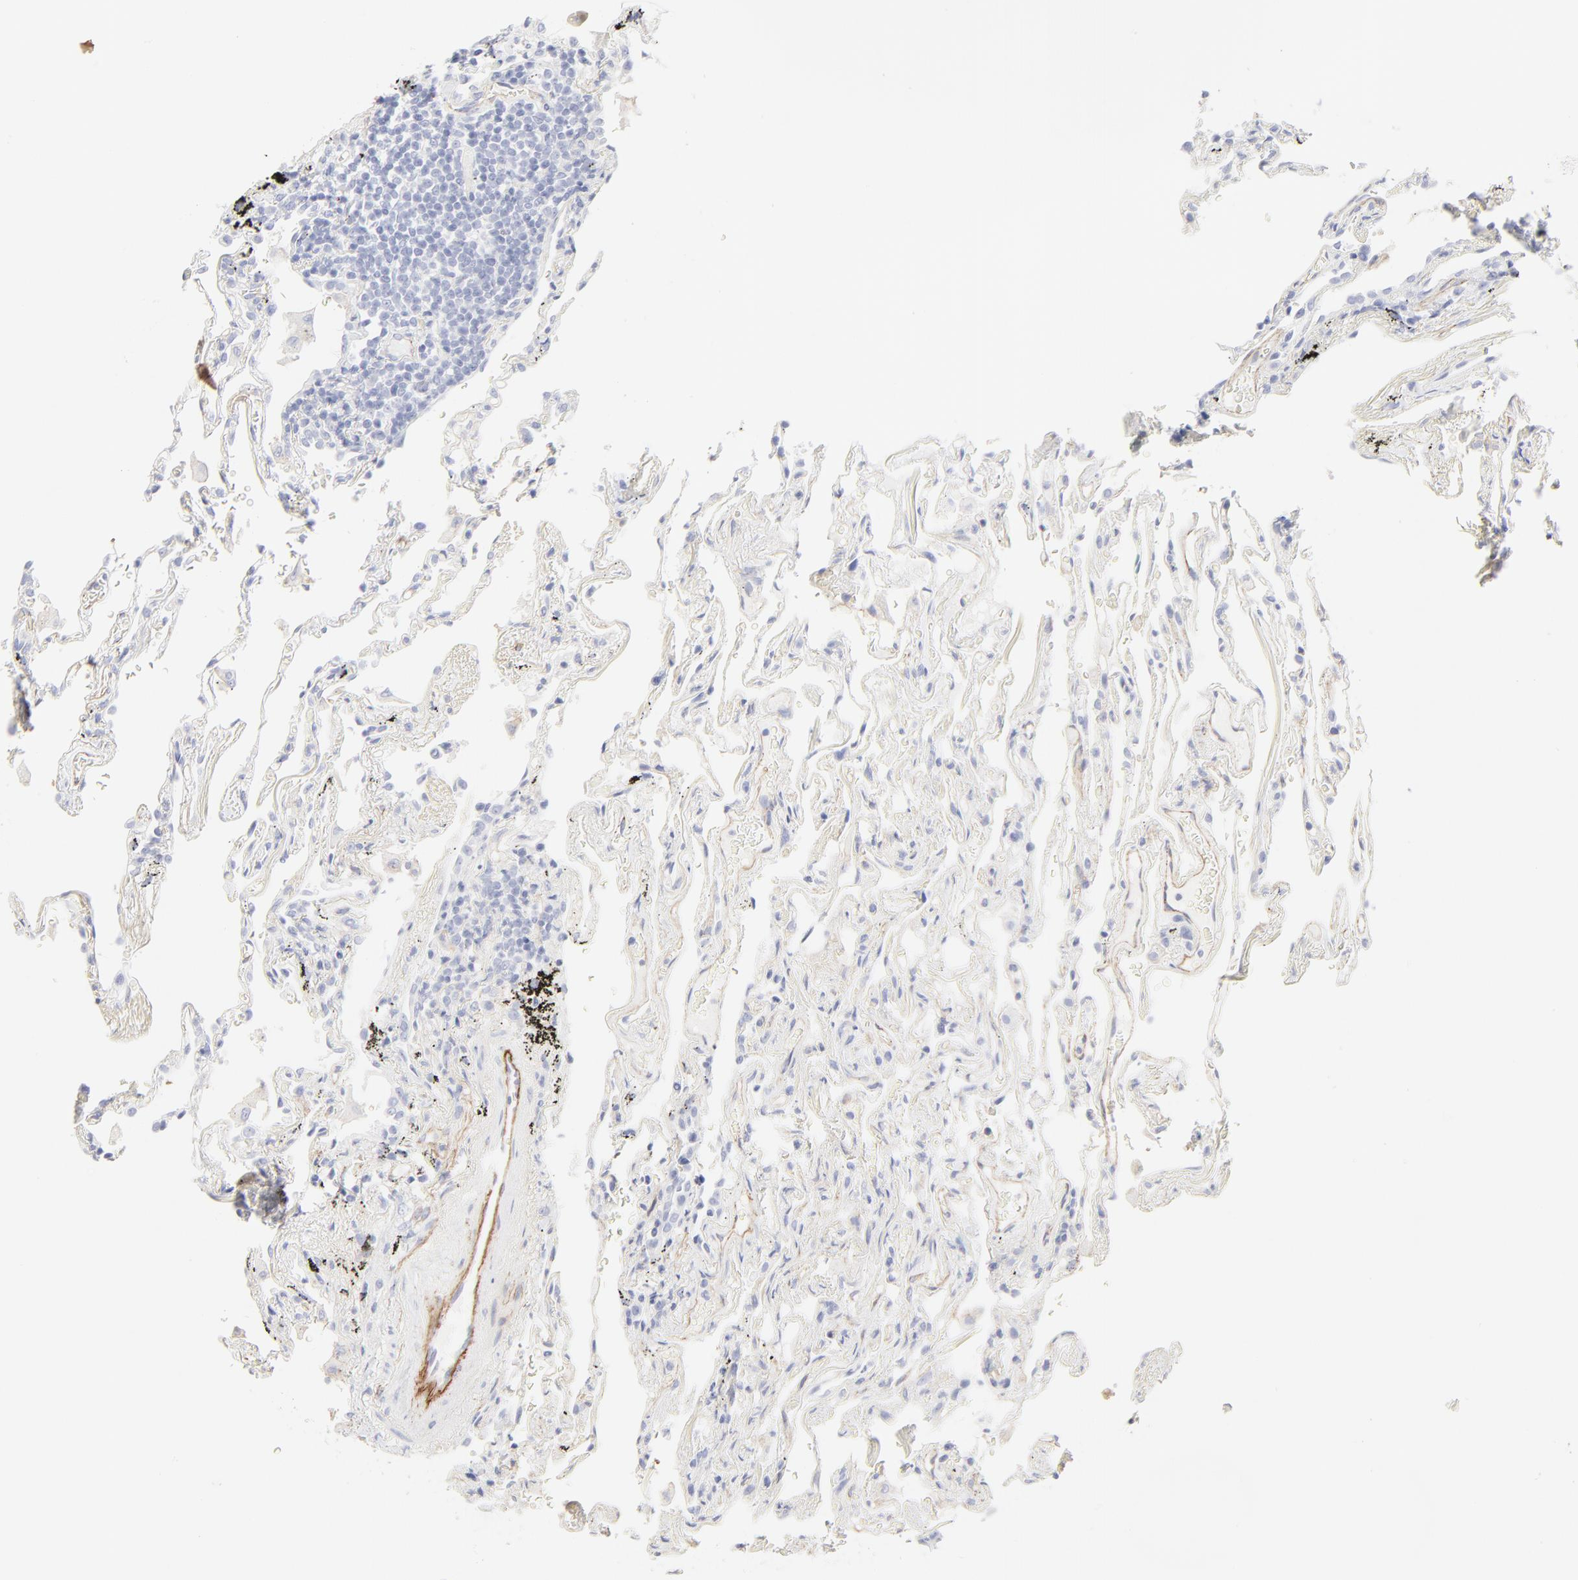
{"staining": {"intensity": "negative", "quantity": "none", "location": "none"}, "tissue": "lung", "cell_type": "Alveolar cells", "image_type": "normal", "snomed": [{"axis": "morphology", "description": "Normal tissue, NOS"}, {"axis": "morphology", "description": "Inflammation, NOS"}, {"axis": "topography", "description": "Lung"}], "caption": "Immunohistochemical staining of unremarkable human lung reveals no significant positivity in alveolar cells. (DAB (3,3'-diaminobenzidine) IHC, high magnification).", "gene": "ITGA5", "patient": {"sex": "male", "age": 69}}